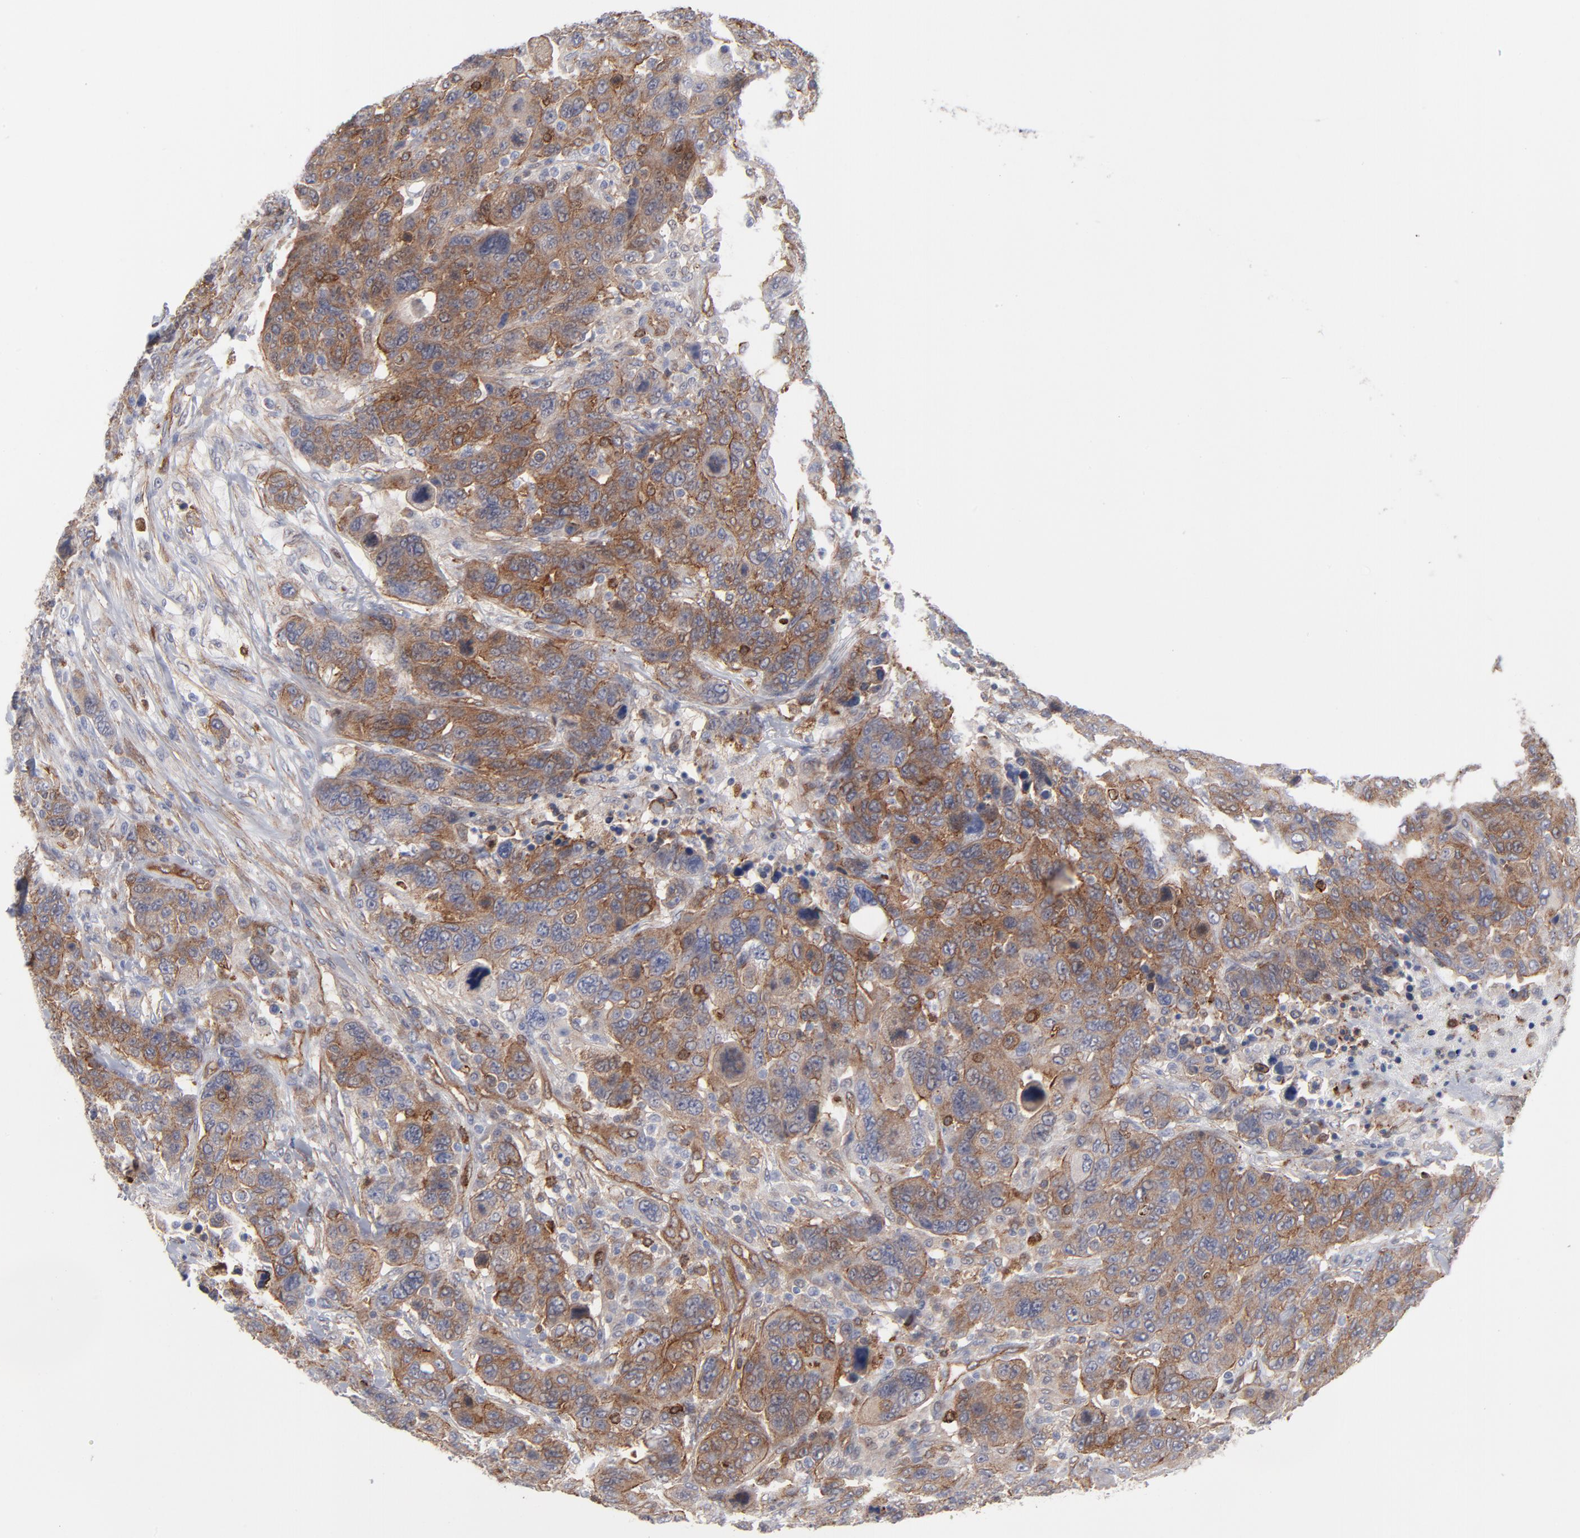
{"staining": {"intensity": "moderate", "quantity": ">75%", "location": "cytoplasmic/membranous"}, "tissue": "breast cancer", "cell_type": "Tumor cells", "image_type": "cancer", "snomed": [{"axis": "morphology", "description": "Duct carcinoma"}, {"axis": "topography", "description": "Breast"}], "caption": "Protein expression analysis of human breast cancer reveals moderate cytoplasmic/membranous staining in about >75% of tumor cells.", "gene": "PXN", "patient": {"sex": "female", "age": 37}}